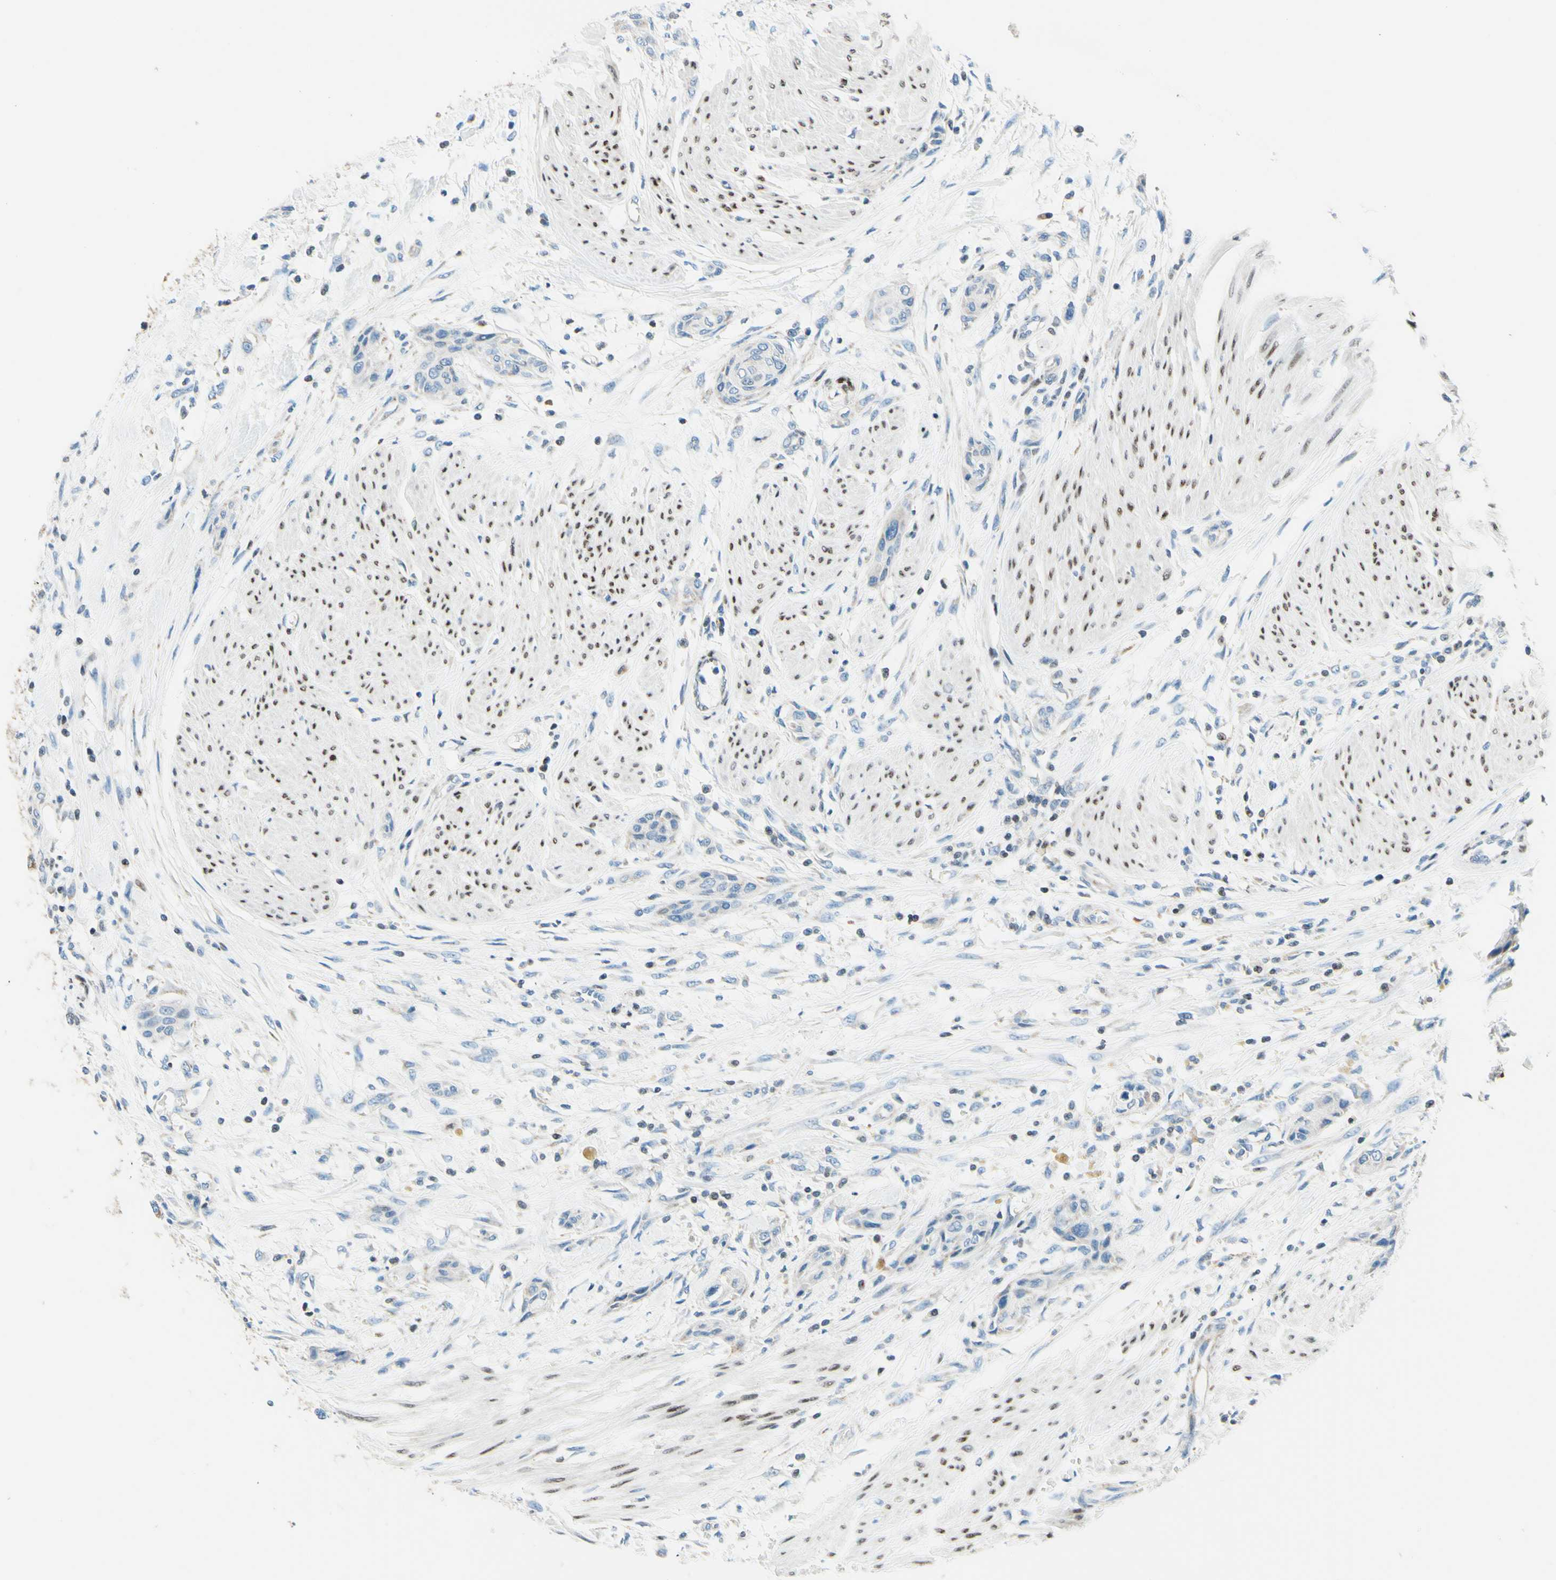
{"staining": {"intensity": "negative", "quantity": "none", "location": "none"}, "tissue": "urothelial cancer", "cell_type": "Tumor cells", "image_type": "cancer", "snomed": [{"axis": "morphology", "description": "Urothelial carcinoma, High grade"}, {"axis": "topography", "description": "Urinary bladder"}], "caption": "Immunohistochemistry (IHC) photomicrograph of urothelial carcinoma (high-grade) stained for a protein (brown), which shows no staining in tumor cells.", "gene": "CBX7", "patient": {"sex": "male", "age": 35}}